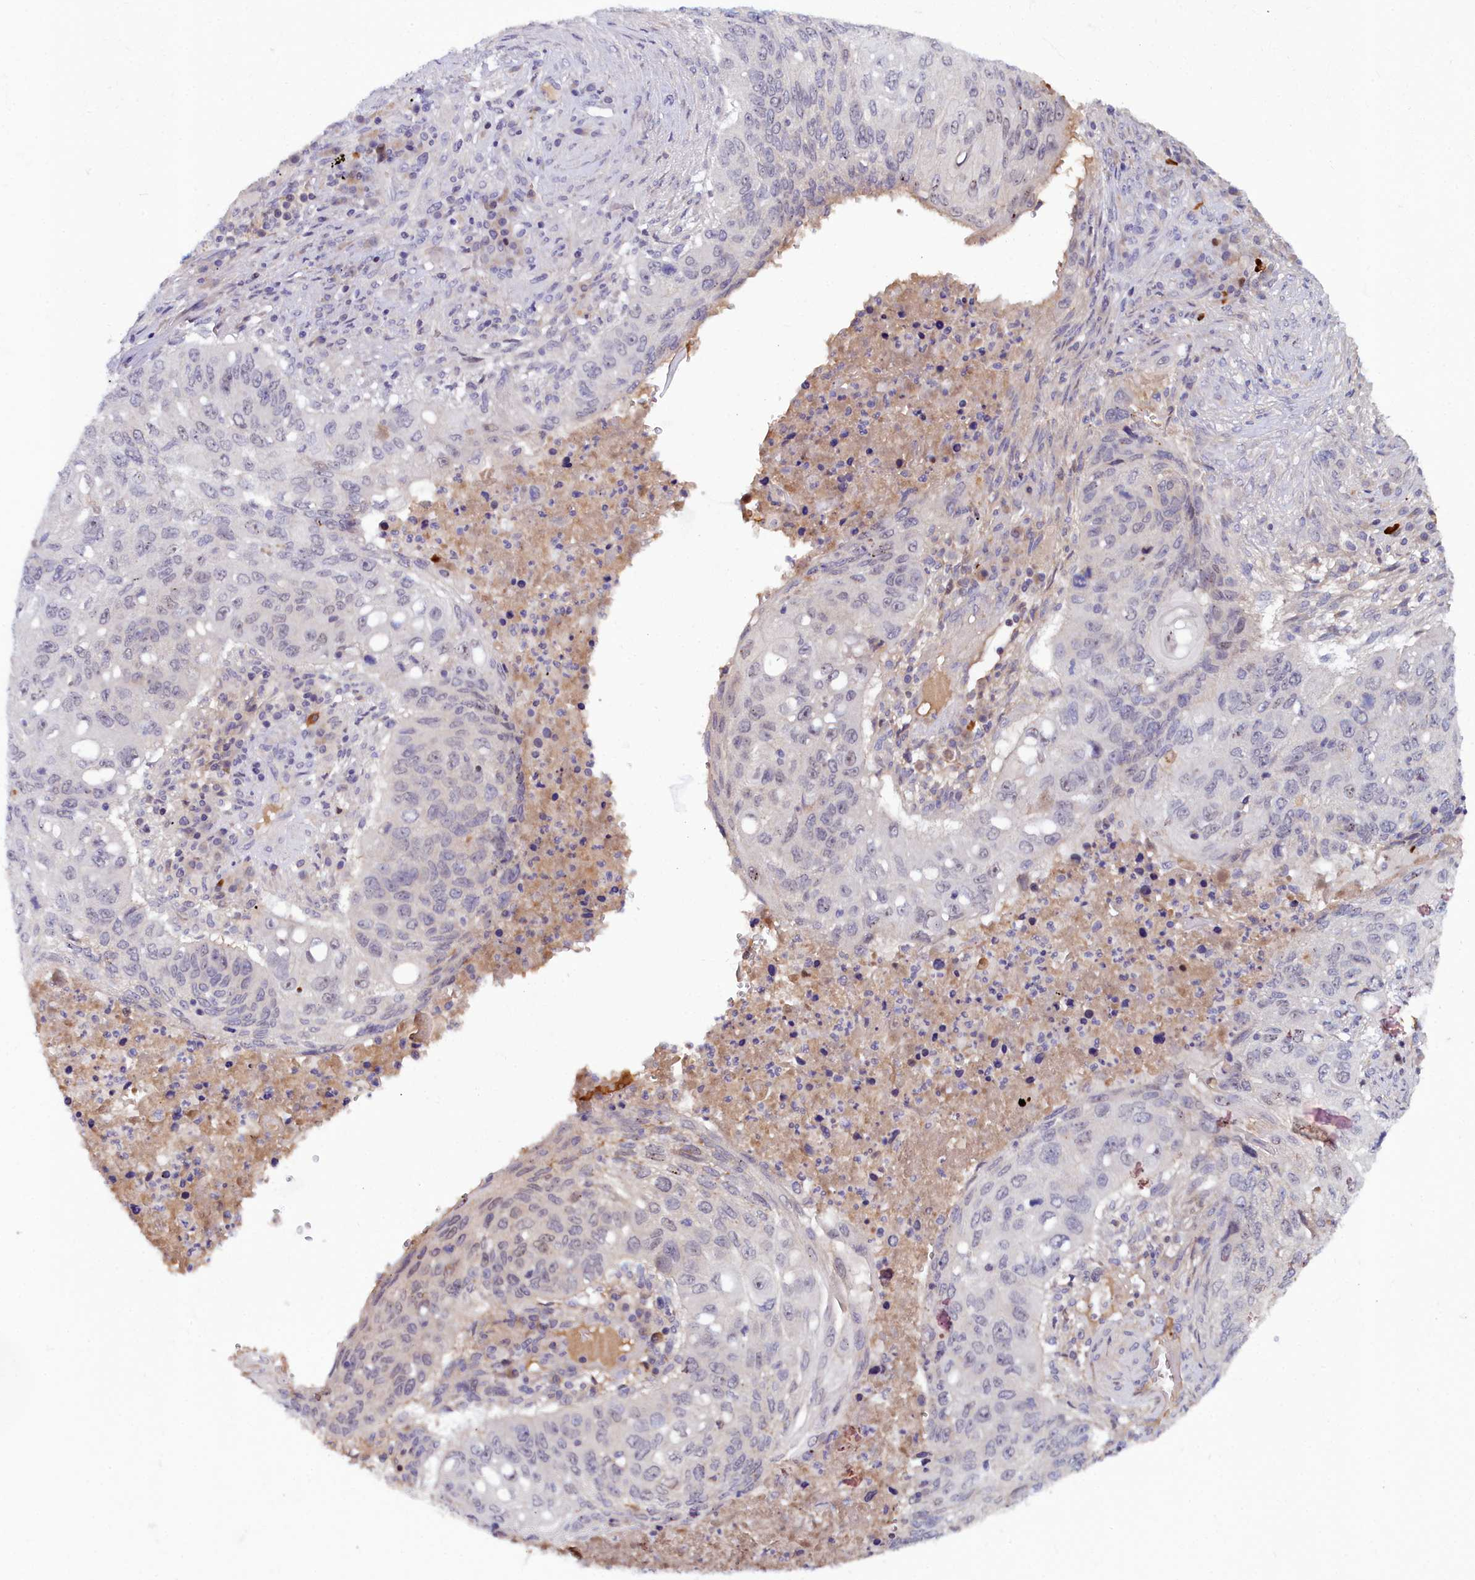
{"staining": {"intensity": "negative", "quantity": "none", "location": "none"}, "tissue": "lung cancer", "cell_type": "Tumor cells", "image_type": "cancer", "snomed": [{"axis": "morphology", "description": "Squamous cell carcinoma, NOS"}, {"axis": "topography", "description": "Lung"}], "caption": "Lung cancer was stained to show a protein in brown. There is no significant staining in tumor cells.", "gene": "KCTD18", "patient": {"sex": "female", "age": 63}}